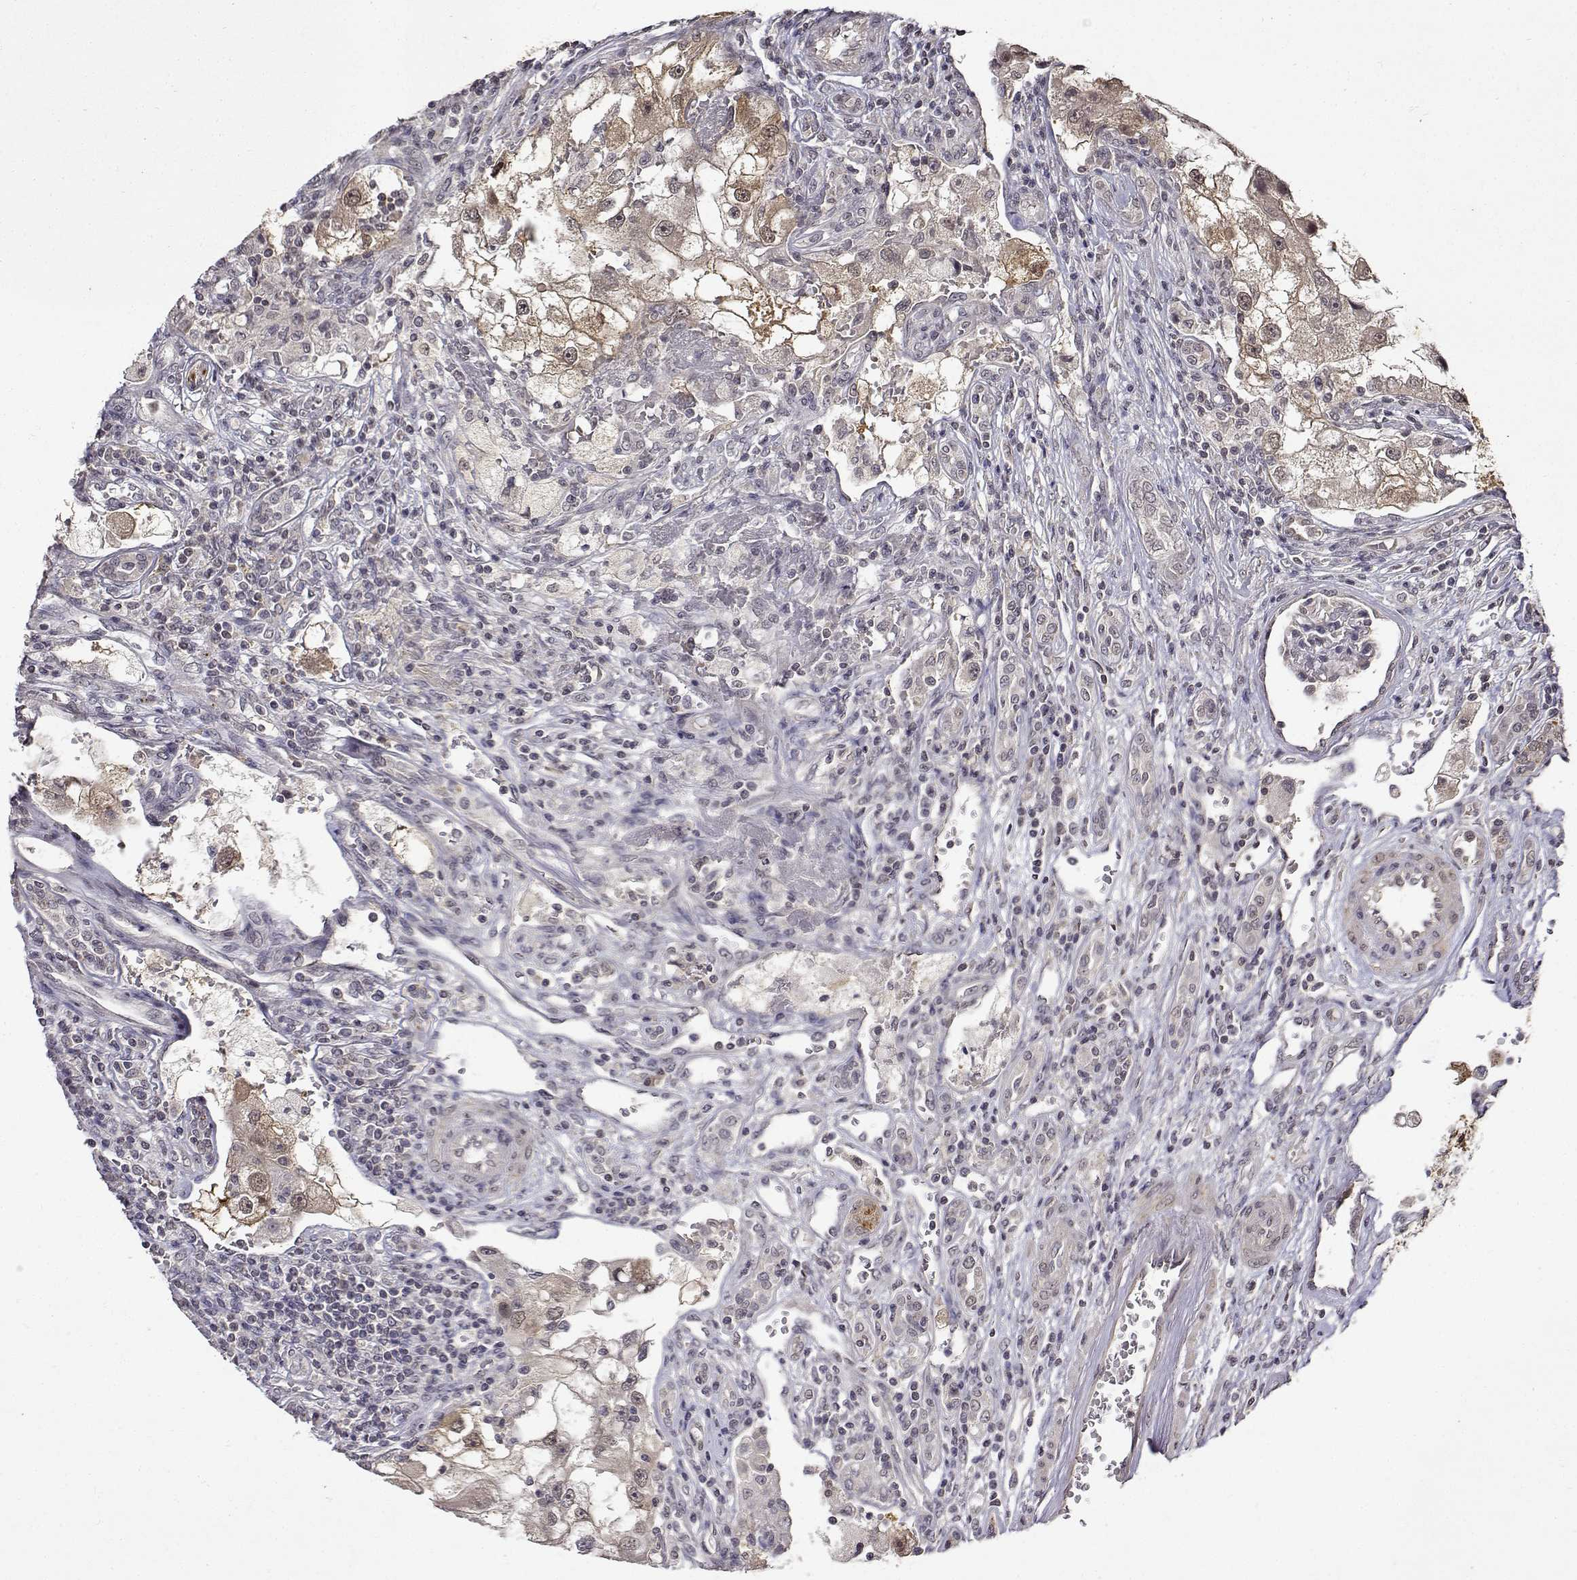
{"staining": {"intensity": "negative", "quantity": "none", "location": "none"}, "tissue": "renal cancer", "cell_type": "Tumor cells", "image_type": "cancer", "snomed": [{"axis": "morphology", "description": "Adenocarcinoma, NOS"}, {"axis": "topography", "description": "Kidney"}], "caption": "This is an immunohistochemistry (IHC) histopathology image of human renal adenocarcinoma. There is no positivity in tumor cells.", "gene": "BDNF", "patient": {"sex": "male", "age": 63}}